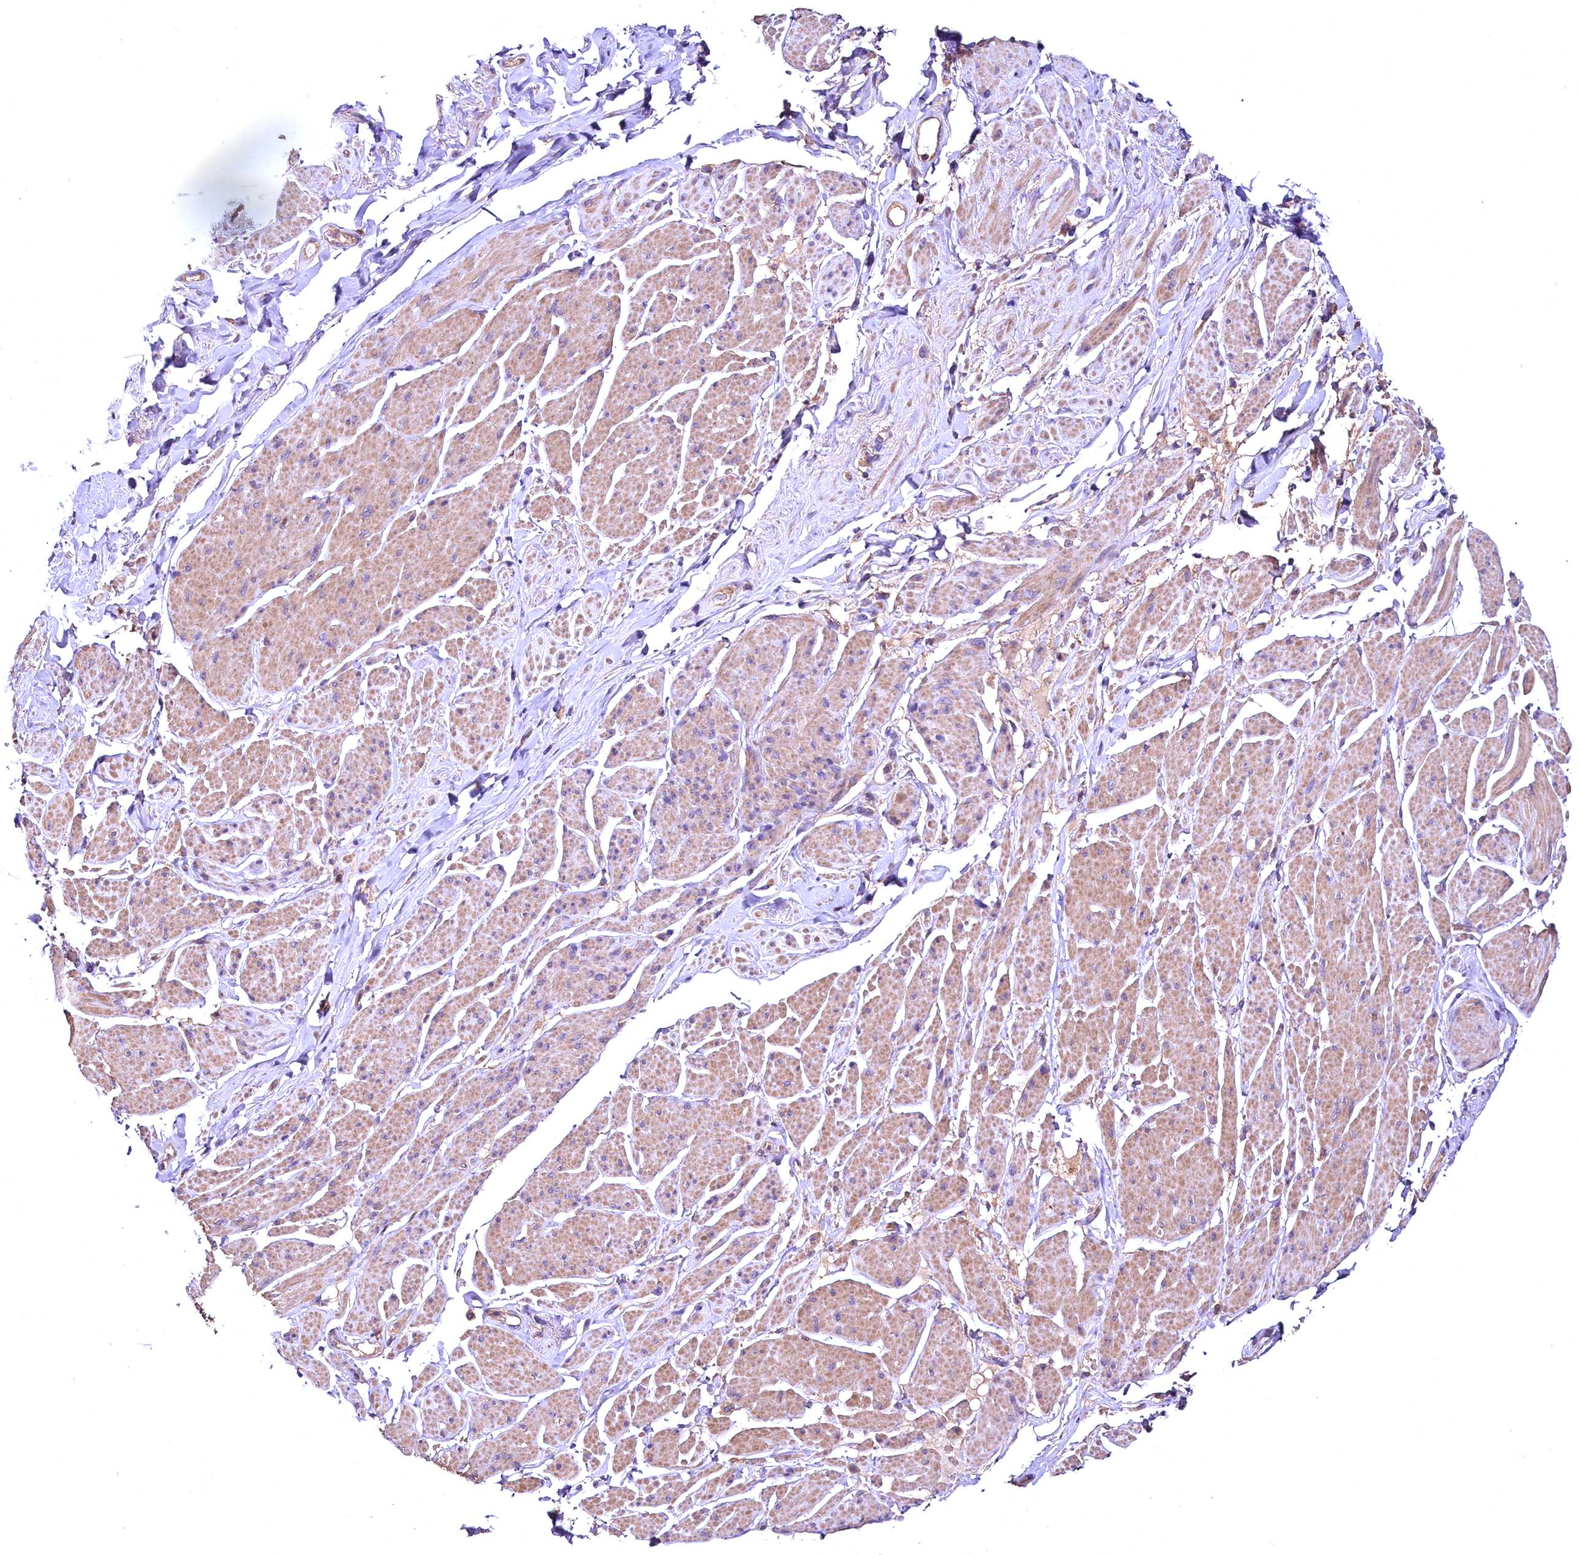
{"staining": {"intensity": "moderate", "quantity": "25%-75%", "location": "cytoplasmic/membranous"}, "tissue": "smooth muscle", "cell_type": "Smooth muscle cells", "image_type": "normal", "snomed": [{"axis": "morphology", "description": "Normal tissue, NOS"}, {"axis": "topography", "description": "Smooth muscle"}, {"axis": "topography", "description": "Peripheral nerve tissue"}], "caption": "The micrograph displays a brown stain indicating the presence of a protein in the cytoplasmic/membranous of smooth muscle cells in smooth muscle.", "gene": "ENKD1", "patient": {"sex": "male", "age": 69}}